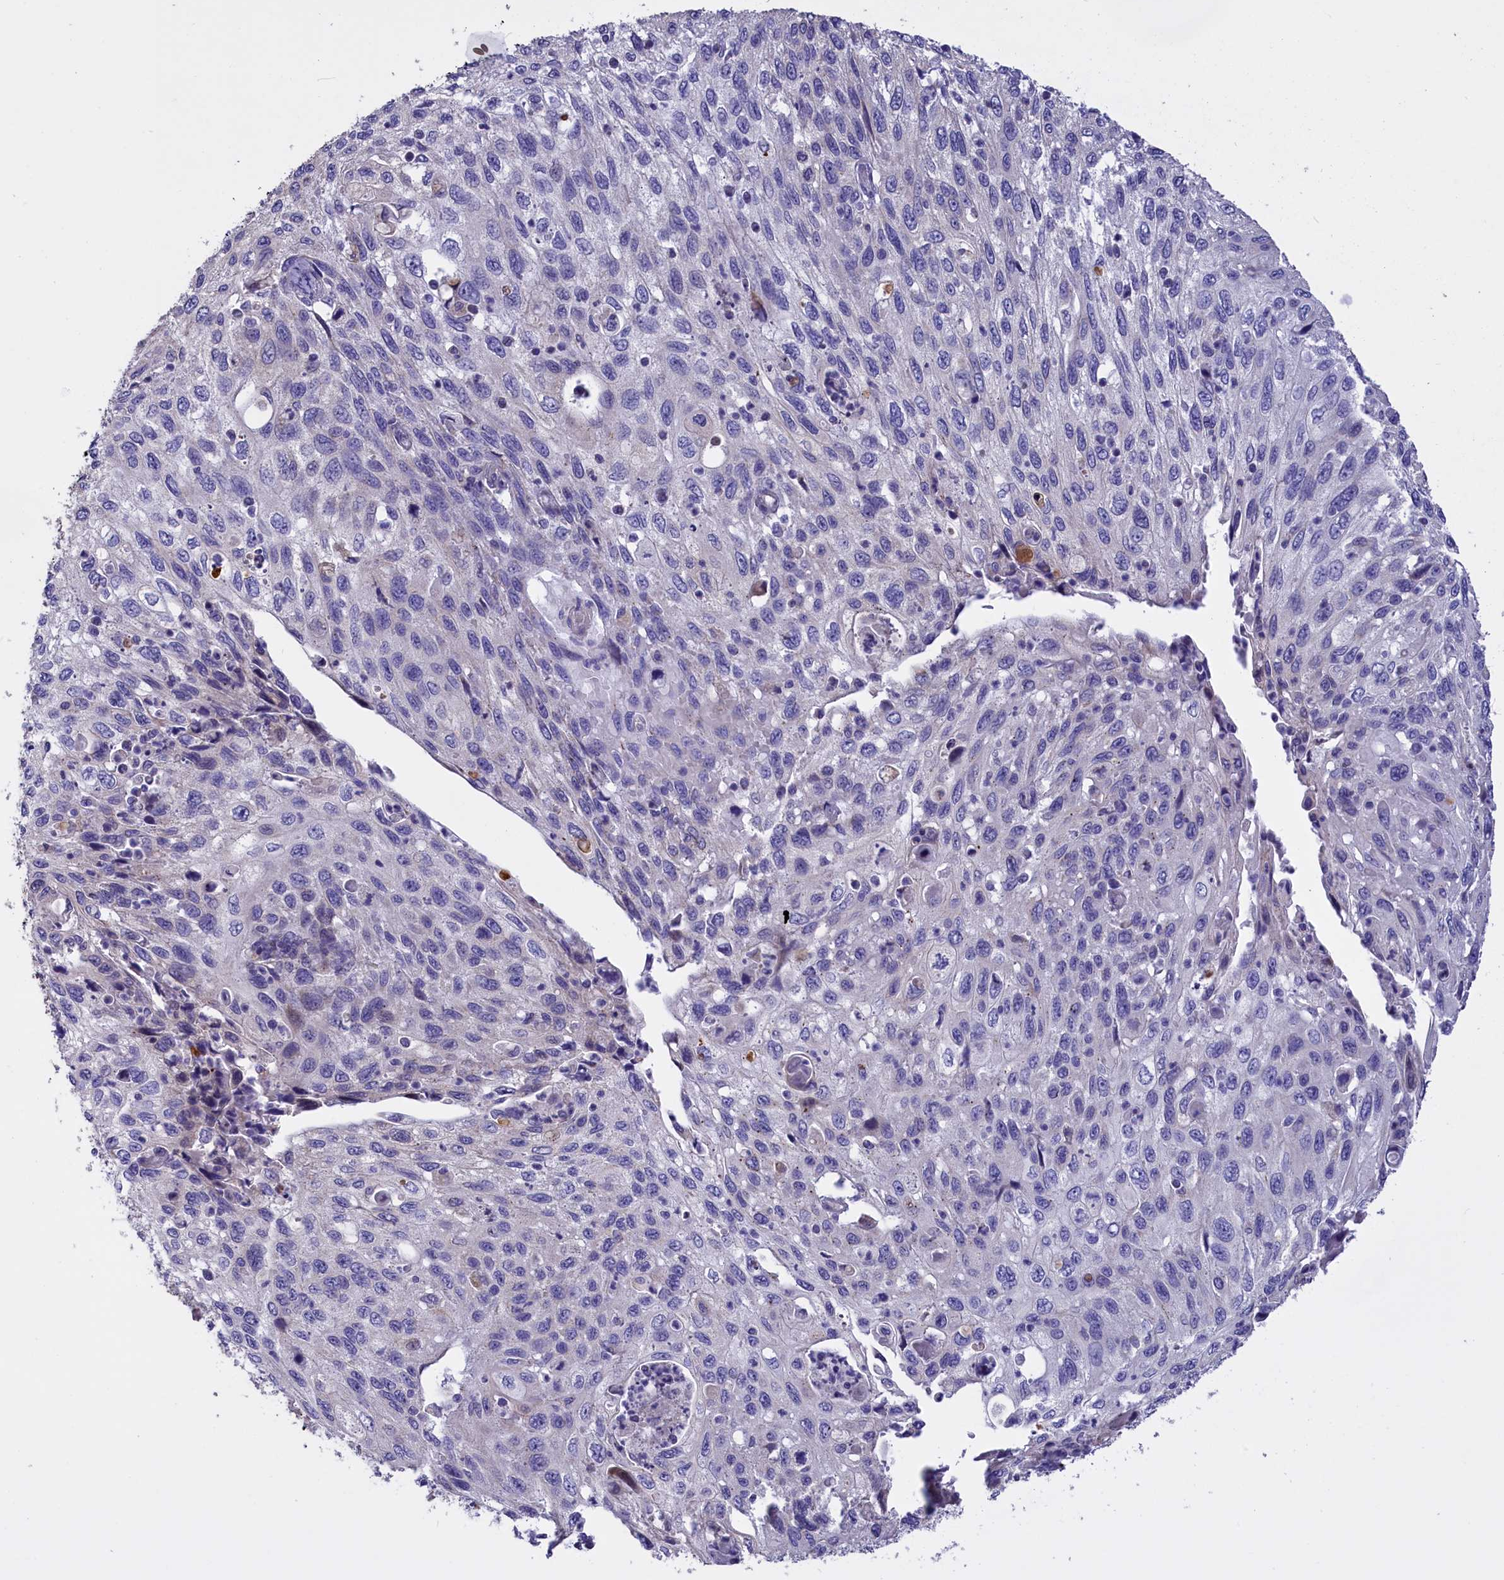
{"staining": {"intensity": "negative", "quantity": "none", "location": "none"}, "tissue": "cervical cancer", "cell_type": "Tumor cells", "image_type": "cancer", "snomed": [{"axis": "morphology", "description": "Squamous cell carcinoma, NOS"}, {"axis": "topography", "description": "Cervix"}], "caption": "Immunohistochemistry image of squamous cell carcinoma (cervical) stained for a protein (brown), which reveals no staining in tumor cells. Nuclei are stained in blue.", "gene": "CYP2U1", "patient": {"sex": "female", "age": 70}}